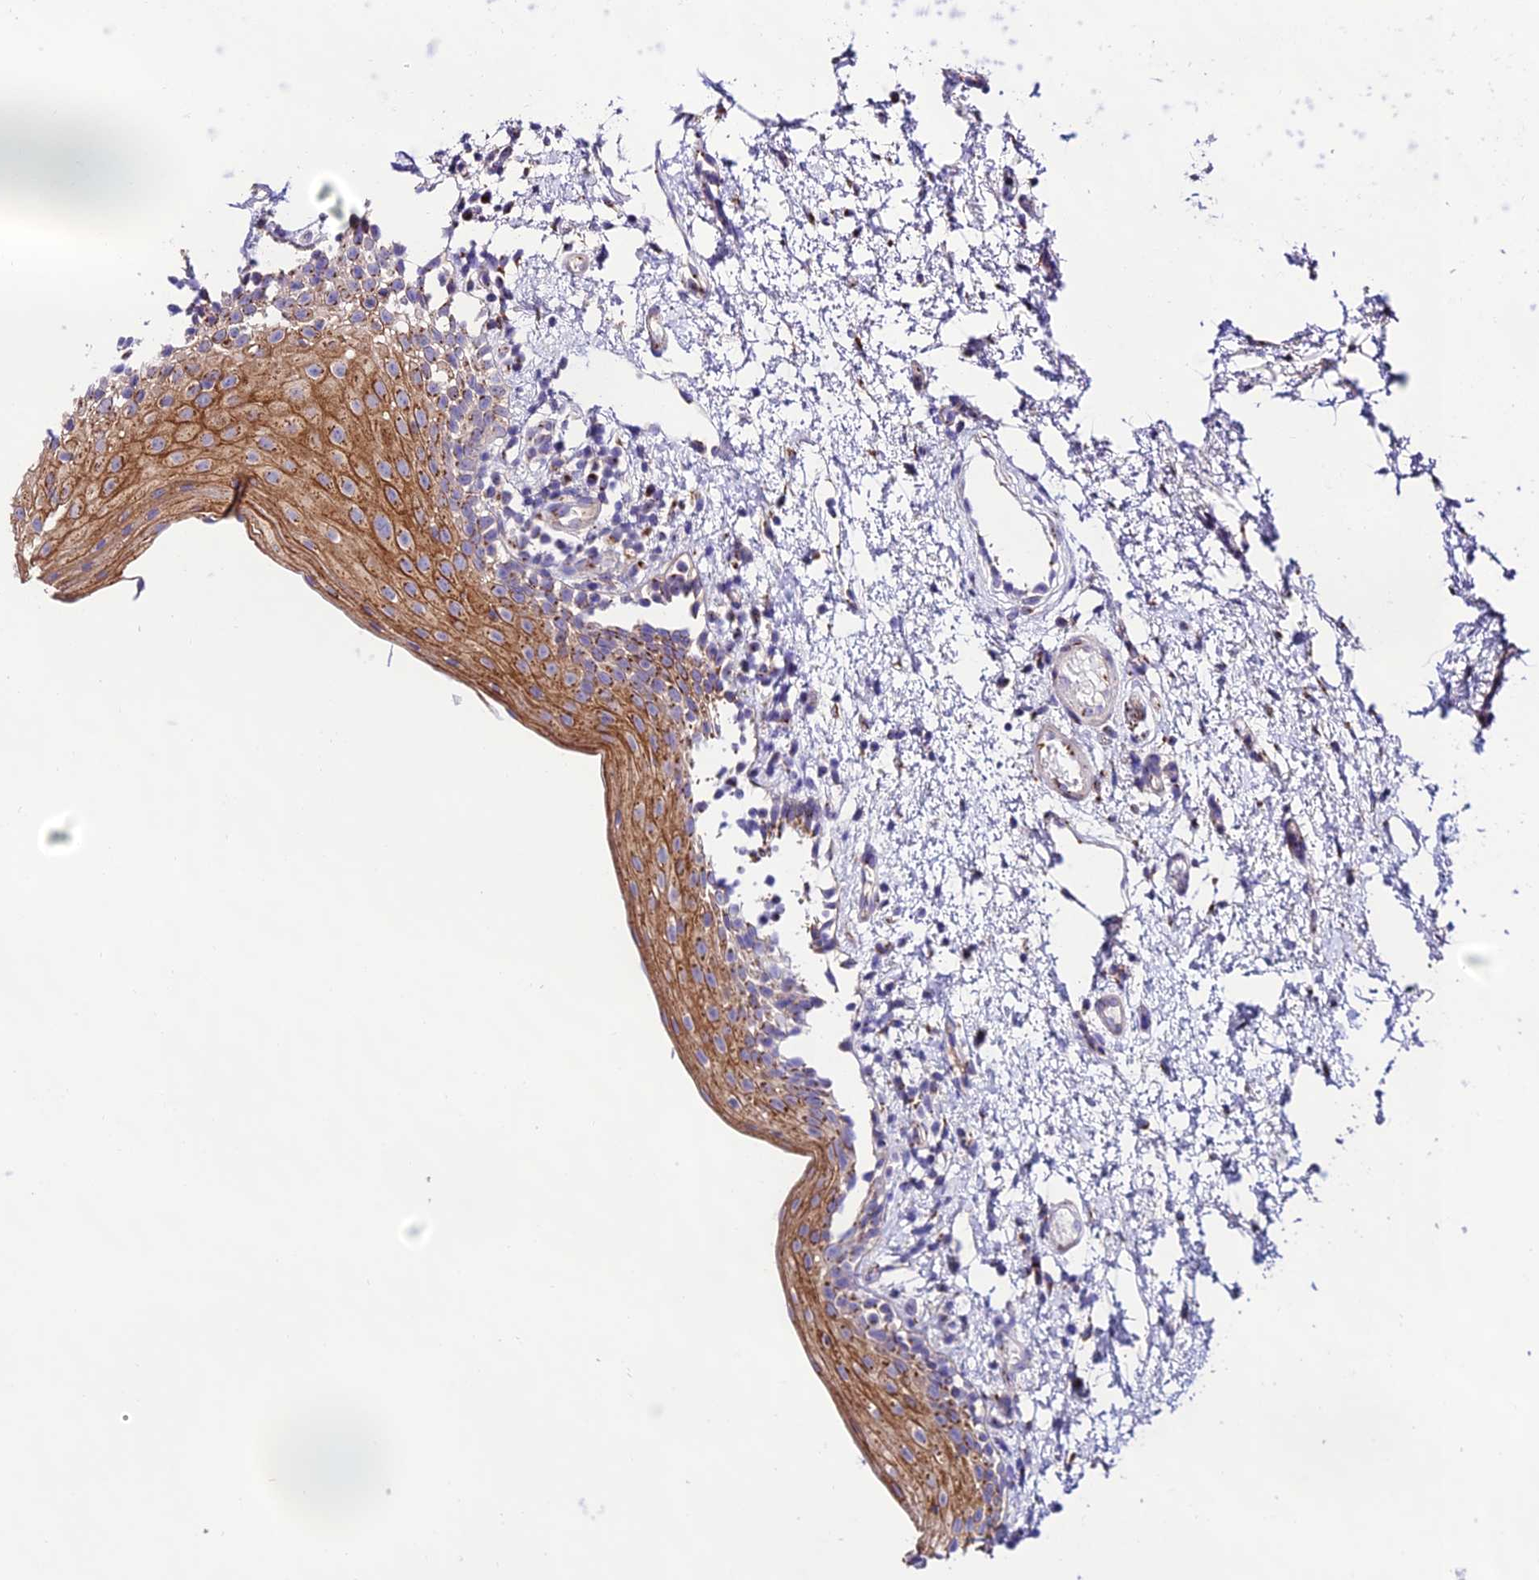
{"staining": {"intensity": "moderate", "quantity": ">75%", "location": "cytoplasmic/membranous"}, "tissue": "oral mucosa", "cell_type": "Squamous epithelial cells", "image_type": "normal", "snomed": [{"axis": "morphology", "description": "Normal tissue, NOS"}, {"axis": "topography", "description": "Oral tissue"}], "caption": "Brown immunohistochemical staining in unremarkable oral mucosa demonstrates moderate cytoplasmic/membranous positivity in about >75% of squamous epithelial cells.", "gene": "LACTB2", "patient": {"sex": "female", "age": 13}}